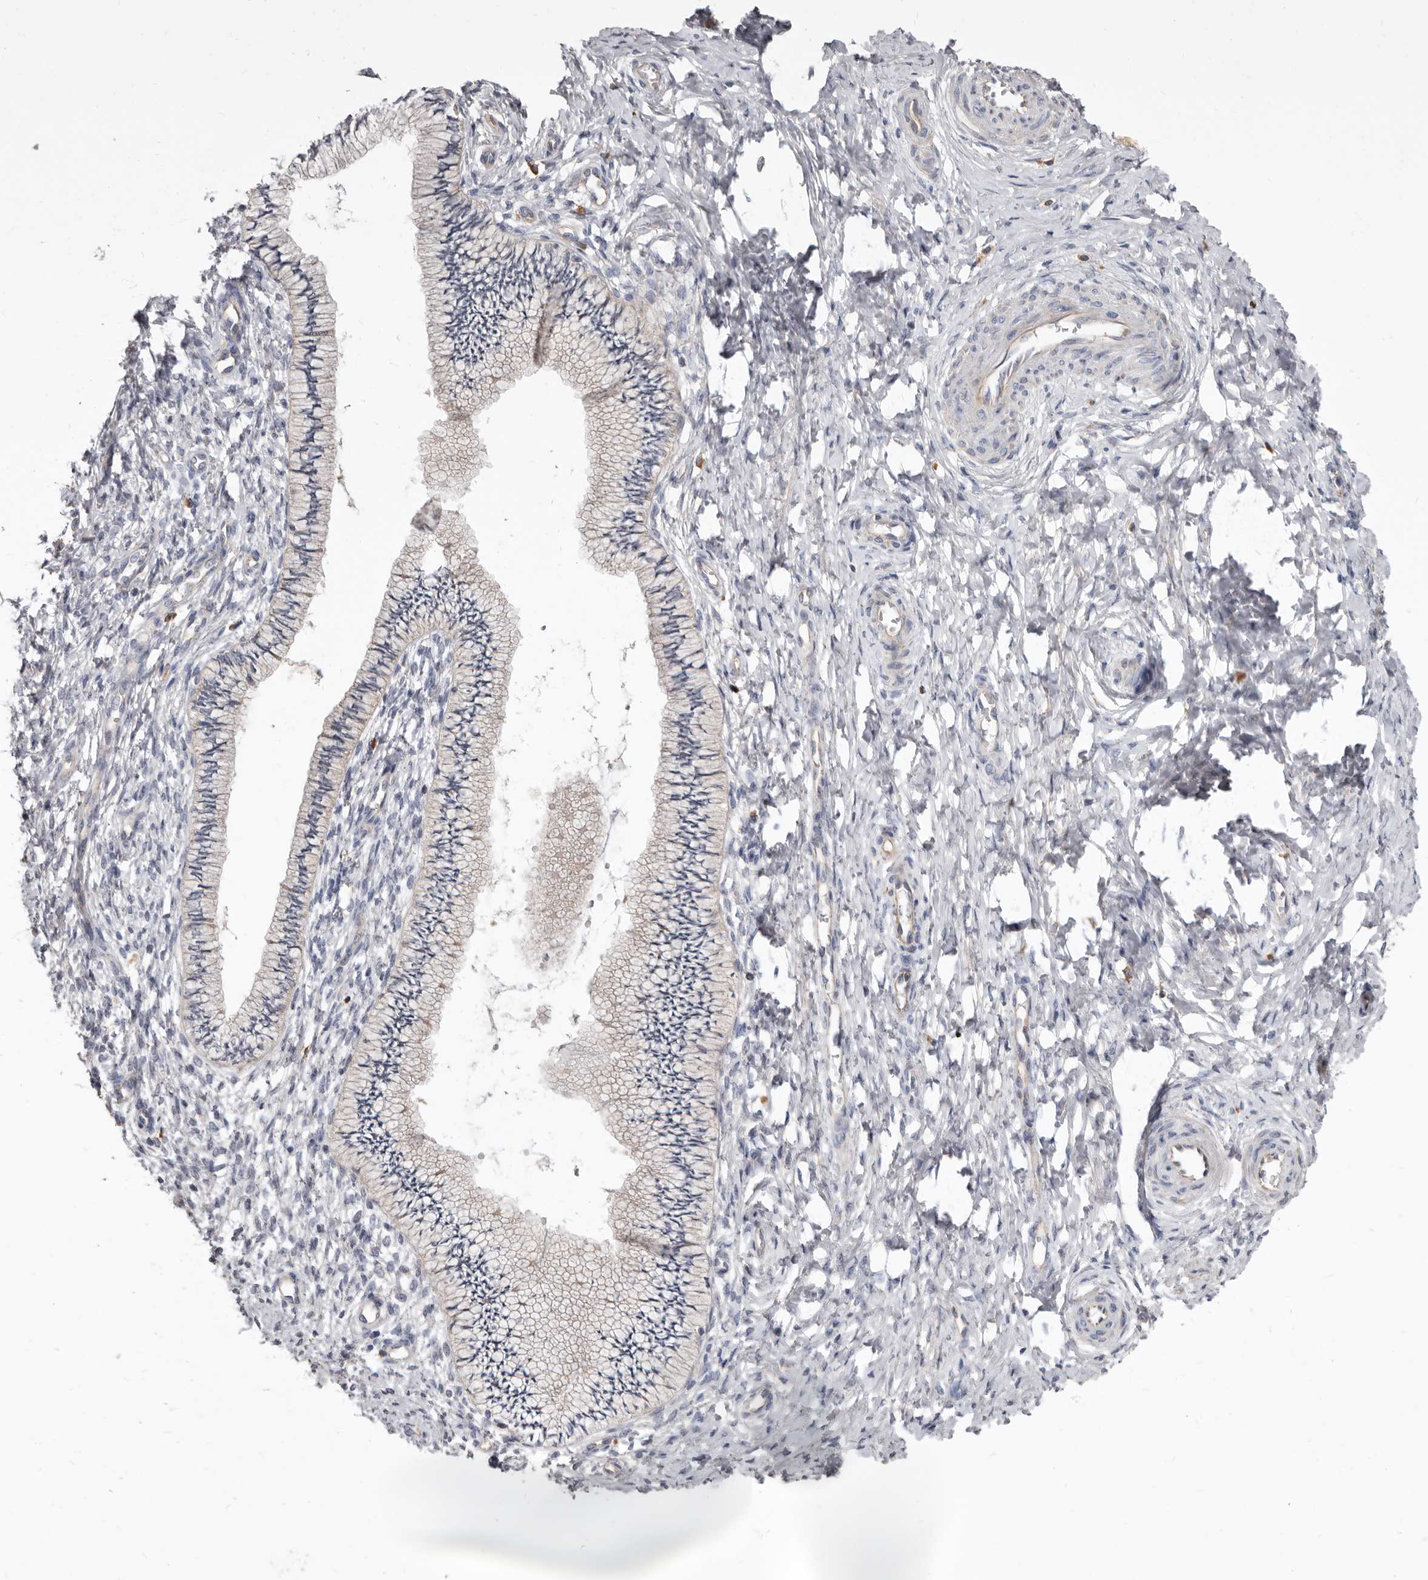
{"staining": {"intensity": "moderate", "quantity": "25%-75%", "location": "cytoplasmic/membranous,nuclear"}, "tissue": "cervix", "cell_type": "Glandular cells", "image_type": "normal", "snomed": [{"axis": "morphology", "description": "Normal tissue, NOS"}, {"axis": "topography", "description": "Cervix"}], "caption": "Immunohistochemistry of normal cervix exhibits medium levels of moderate cytoplasmic/membranous,nuclear positivity in approximately 25%-75% of glandular cells. The staining was performed using DAB (3,3'-diaminobenzidine), with brown indicating positive protein expression. Nuclei are stained blue with hematoxylin.", "gene": "FMO2", "patient": {"sex": "female", "age": 36}}